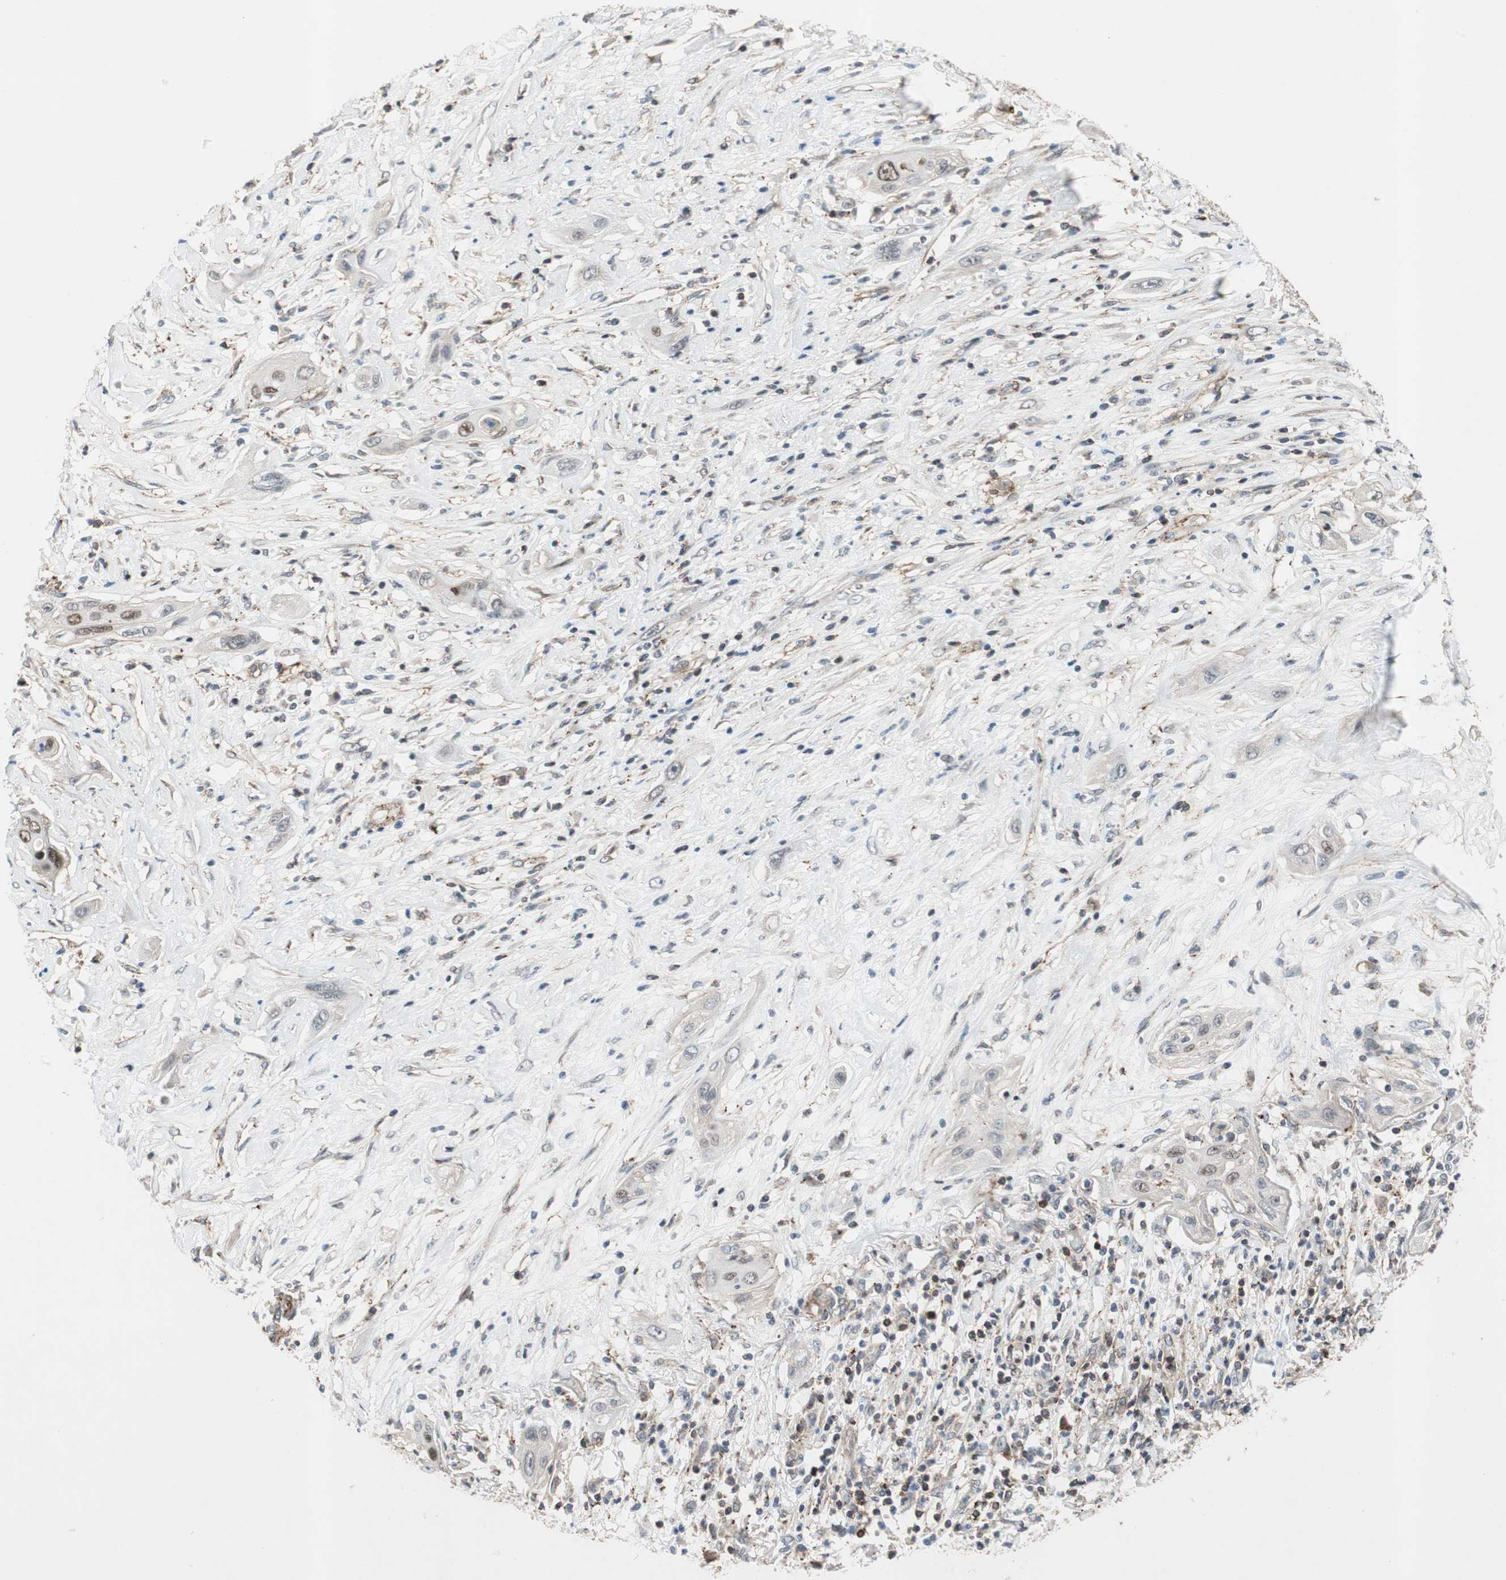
{"staining": {"intensity": "weak", "quantity": "<25%", "location": "nuclear"}, "tissue": "lung cancer", "cell_type": "Tumor cells", "image_type": "cancer", "snomed": [{"axis": "morphology", "description": "Squamous cell carcinoma, NOS"}, {"axis": "topography", "description": "Lung"}], "caption": "High power microscopy micrograph of an immunohistochemistry (IHC) histopathology image of squamous cell carcinoma (lung), revealing no significant positivity in tumor cells.", "gene": "GRHL1", "patient": {"sex": "female", "age": 47}}